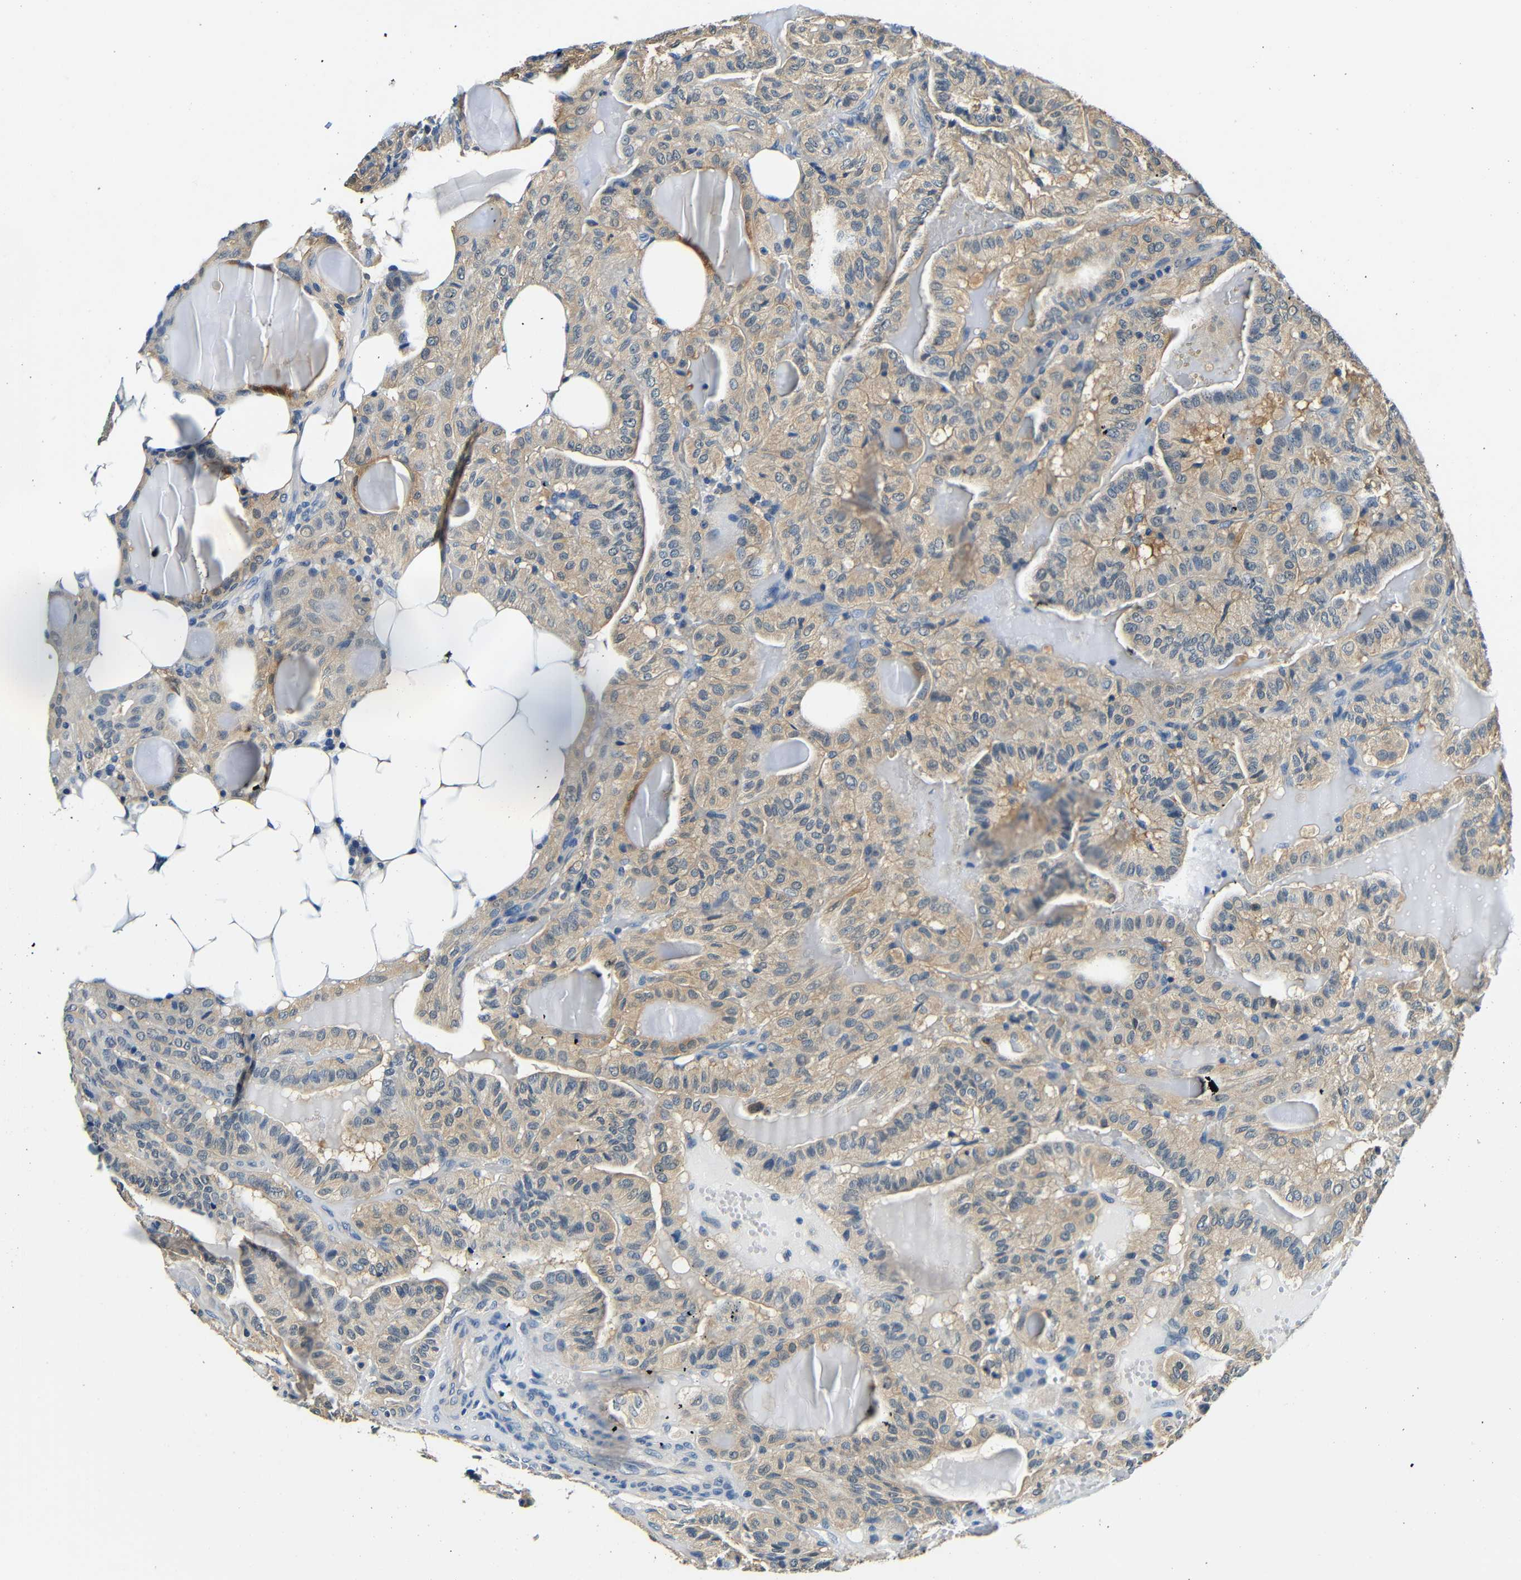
{"staining": {"intensity": "moderate", "quantity": ">75%", "location": "cytoplasmic/membranous"}, "tissue": "thyroid cancer", "cell_type": "Tumor cells", "image_type": "cancer", "snomed": [{"axis": "morphology", "description": "Papillary adenocarcinoma, NOS"}, {"axis": "topography", "description": "Thyroid gland"}], "caption": "Thyroid cancer stained with DAB (3,3'-diaminobenzidine) immunohistochemistry (IHC) exhibits medium levels of moderate cytoplasmic/membranous expression in about >75% of tumor cells.", "gene": "ADAP1", "patient": {"sex": "male", "age": 77}}